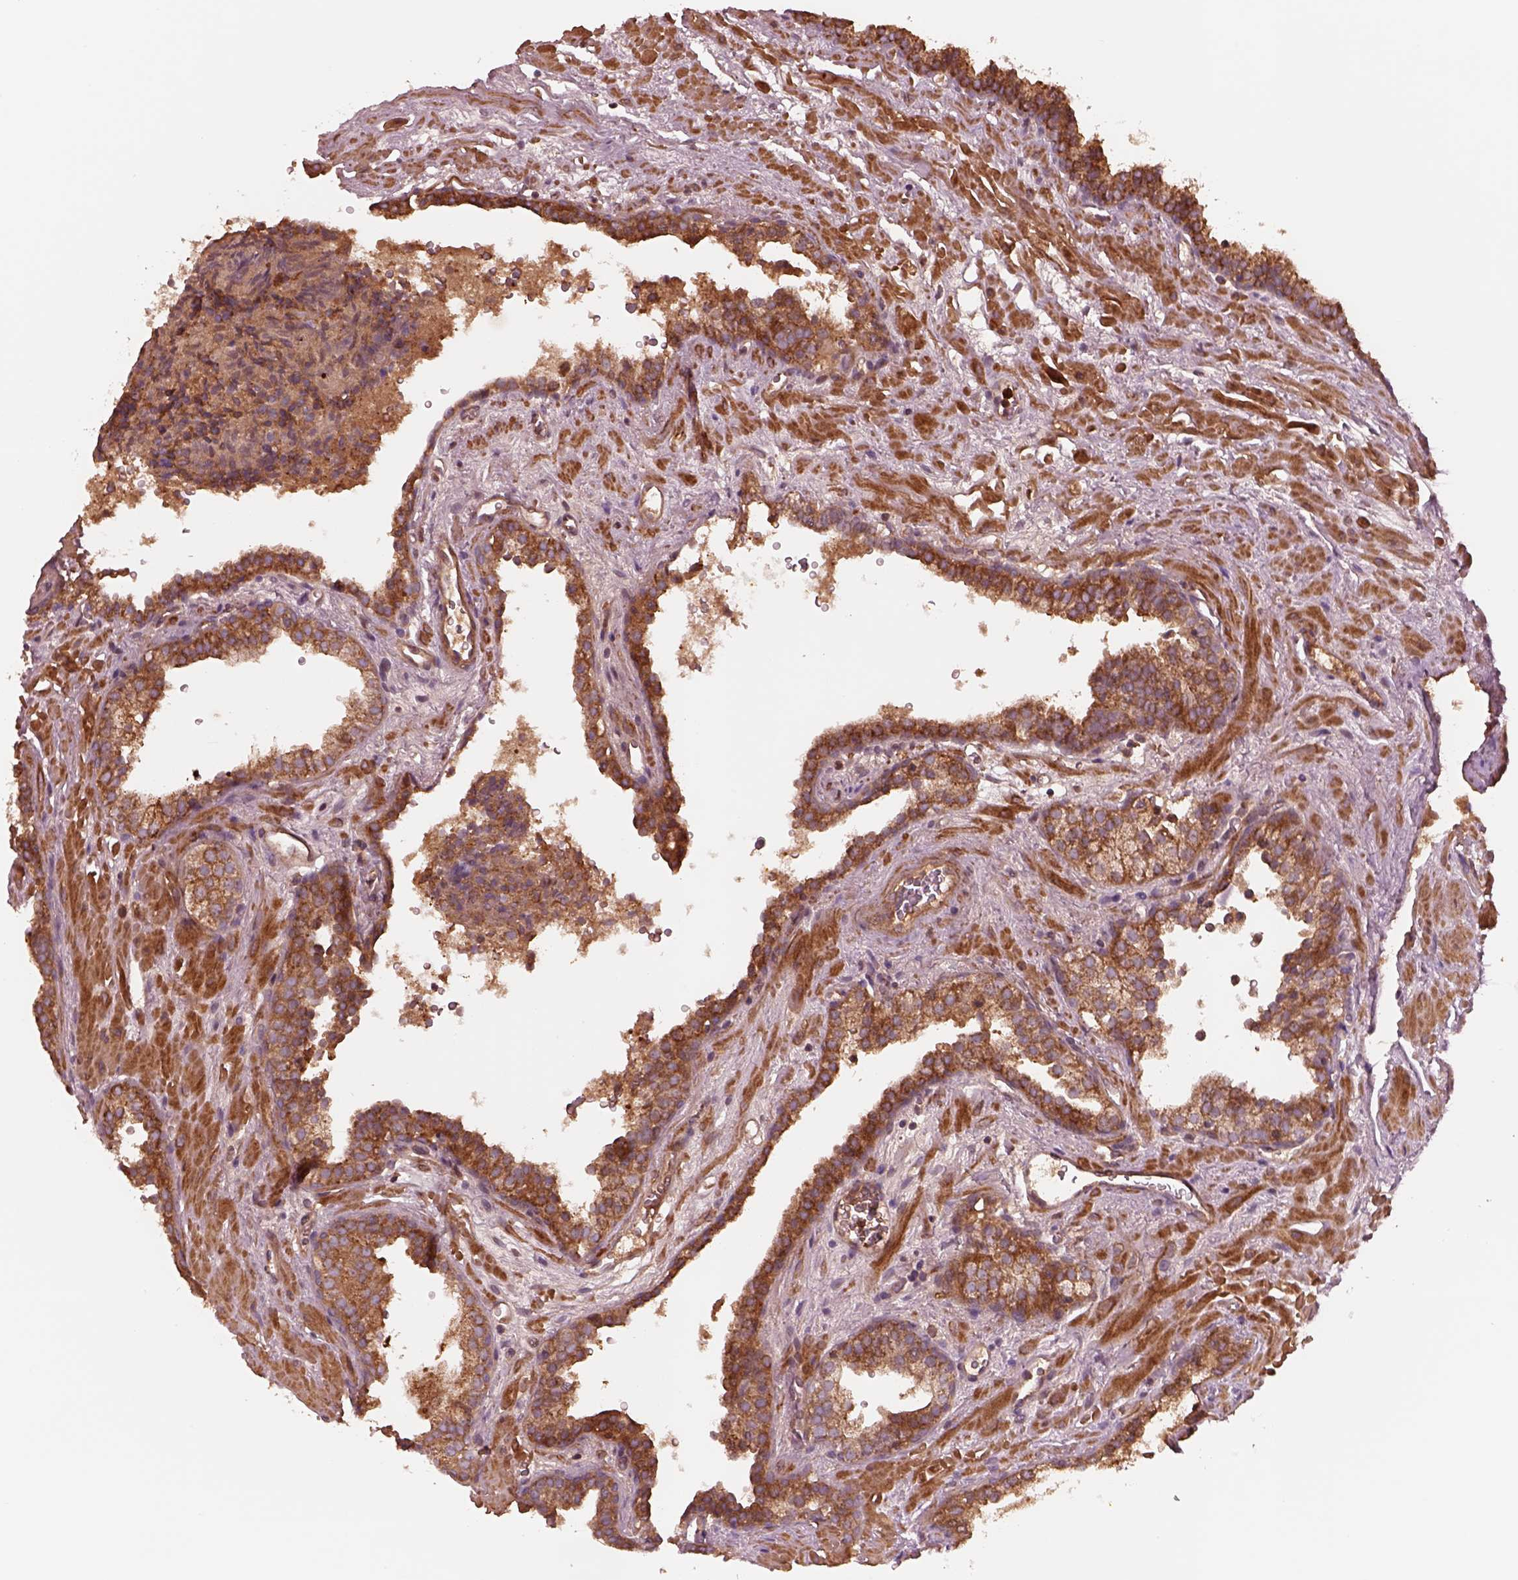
{"staining": {"intensity": "moderate", "quantity": ">75%", "location": "cytoplasmic/membranous"}, "tissue": "prostate cancer", "cell_type": "Tumor cells", "image_type": "cancer", "snomed": [{"axis": "morphology", "description": "Adenocarcinoma, NOS"}, {"axis": "topography", "description": "Prostate"}], "caption": "High-magnification brightfield microscopy of prostate cancer stained with DAB (3,3'-diaminobenzidine) (brown) and counterstained with hematoxylin (blue). tumor cells exhibit moderate cytoplasmic/membranous expression is appreciated in about>75% of cells.", "gene": "ASCC2", "patient": {"sex": "male", "age": 66}}